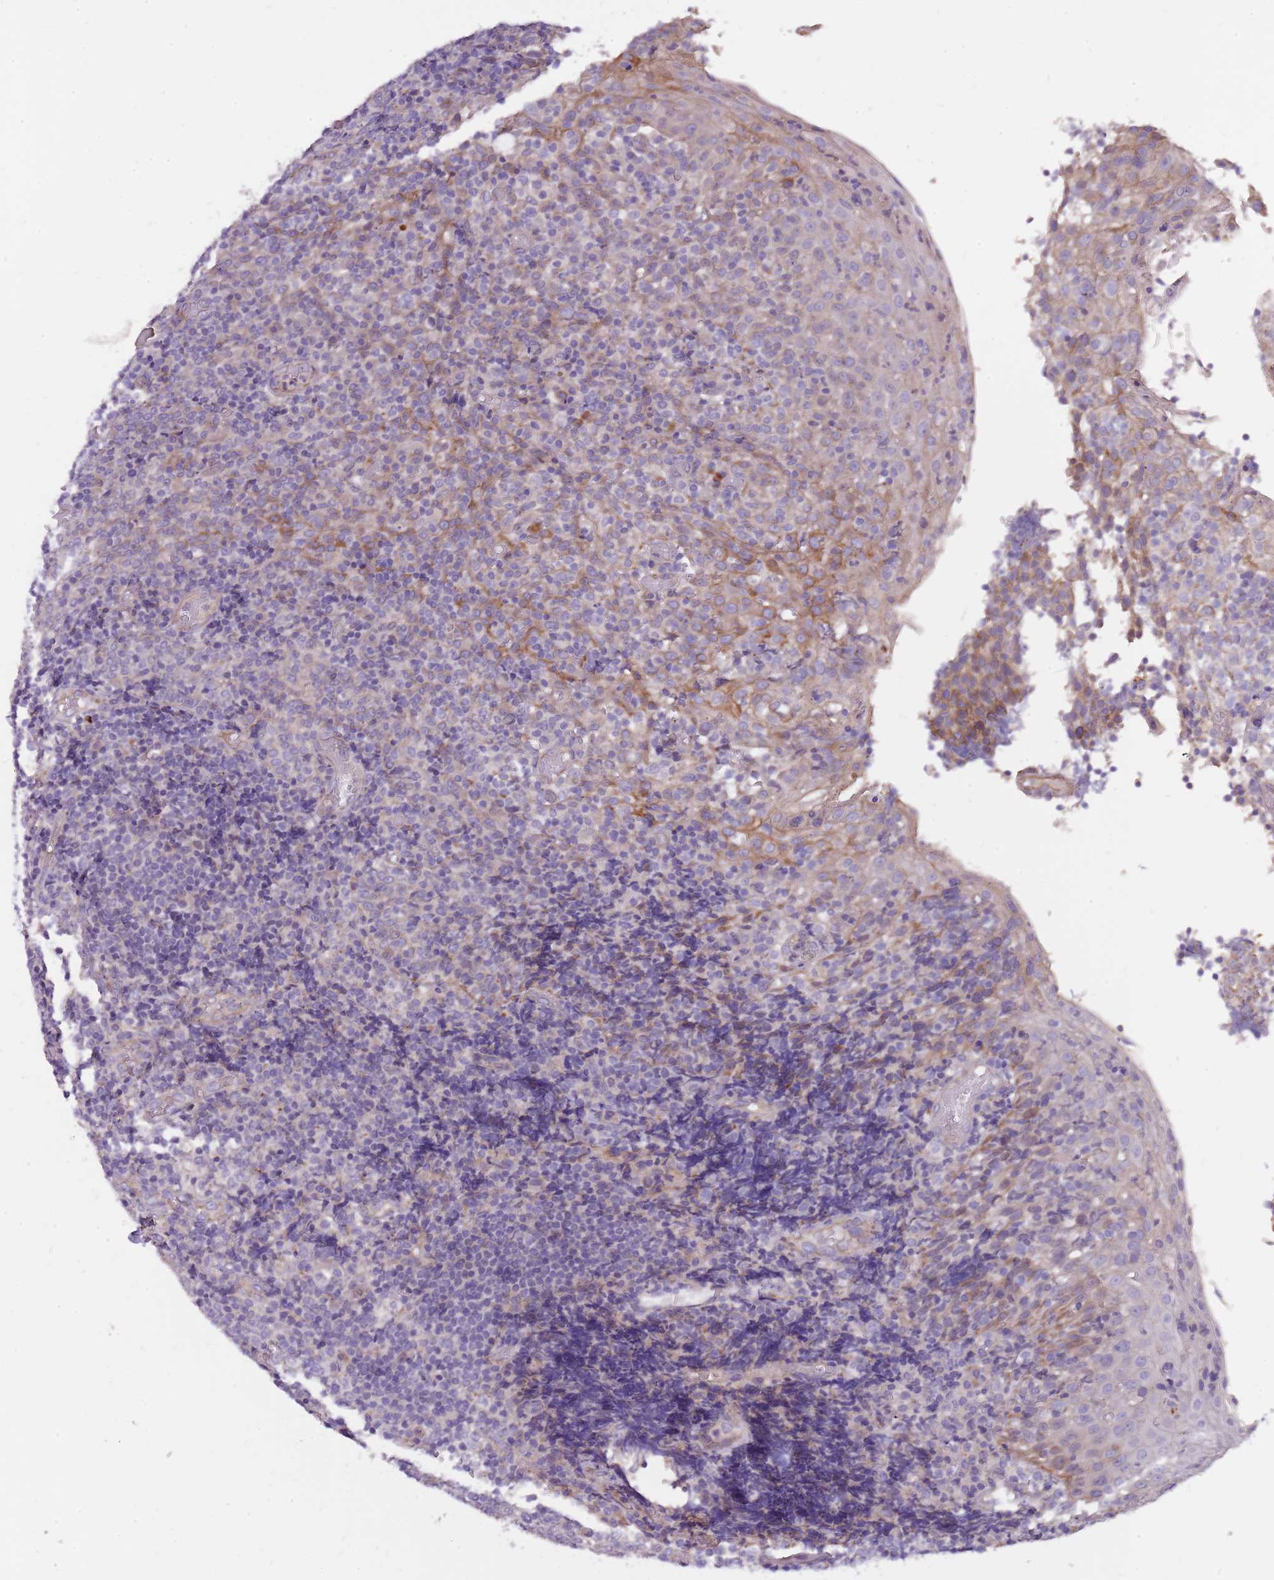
{"staining": {"intensity": "negative", "quantity": "none", "location": "none"}, "tissue": "tonsil", "cell_type": "Germinal center cells", "image_type": "normal", "snomed": [{"axis": "morphology", "description": "Normal tissue, NOS"}, {"axis": "topography", "description": "Tonsil"}], "caption": "There is no significant staining in germinal center cells of tonsil. (DAB (3,3'-diaminobenzidine) immunohistochemistry (IHC) visualized using brightfield microscopy, high magnification).", "gene": "NTN4", "patient": {"sex": "female", "age": 19}}